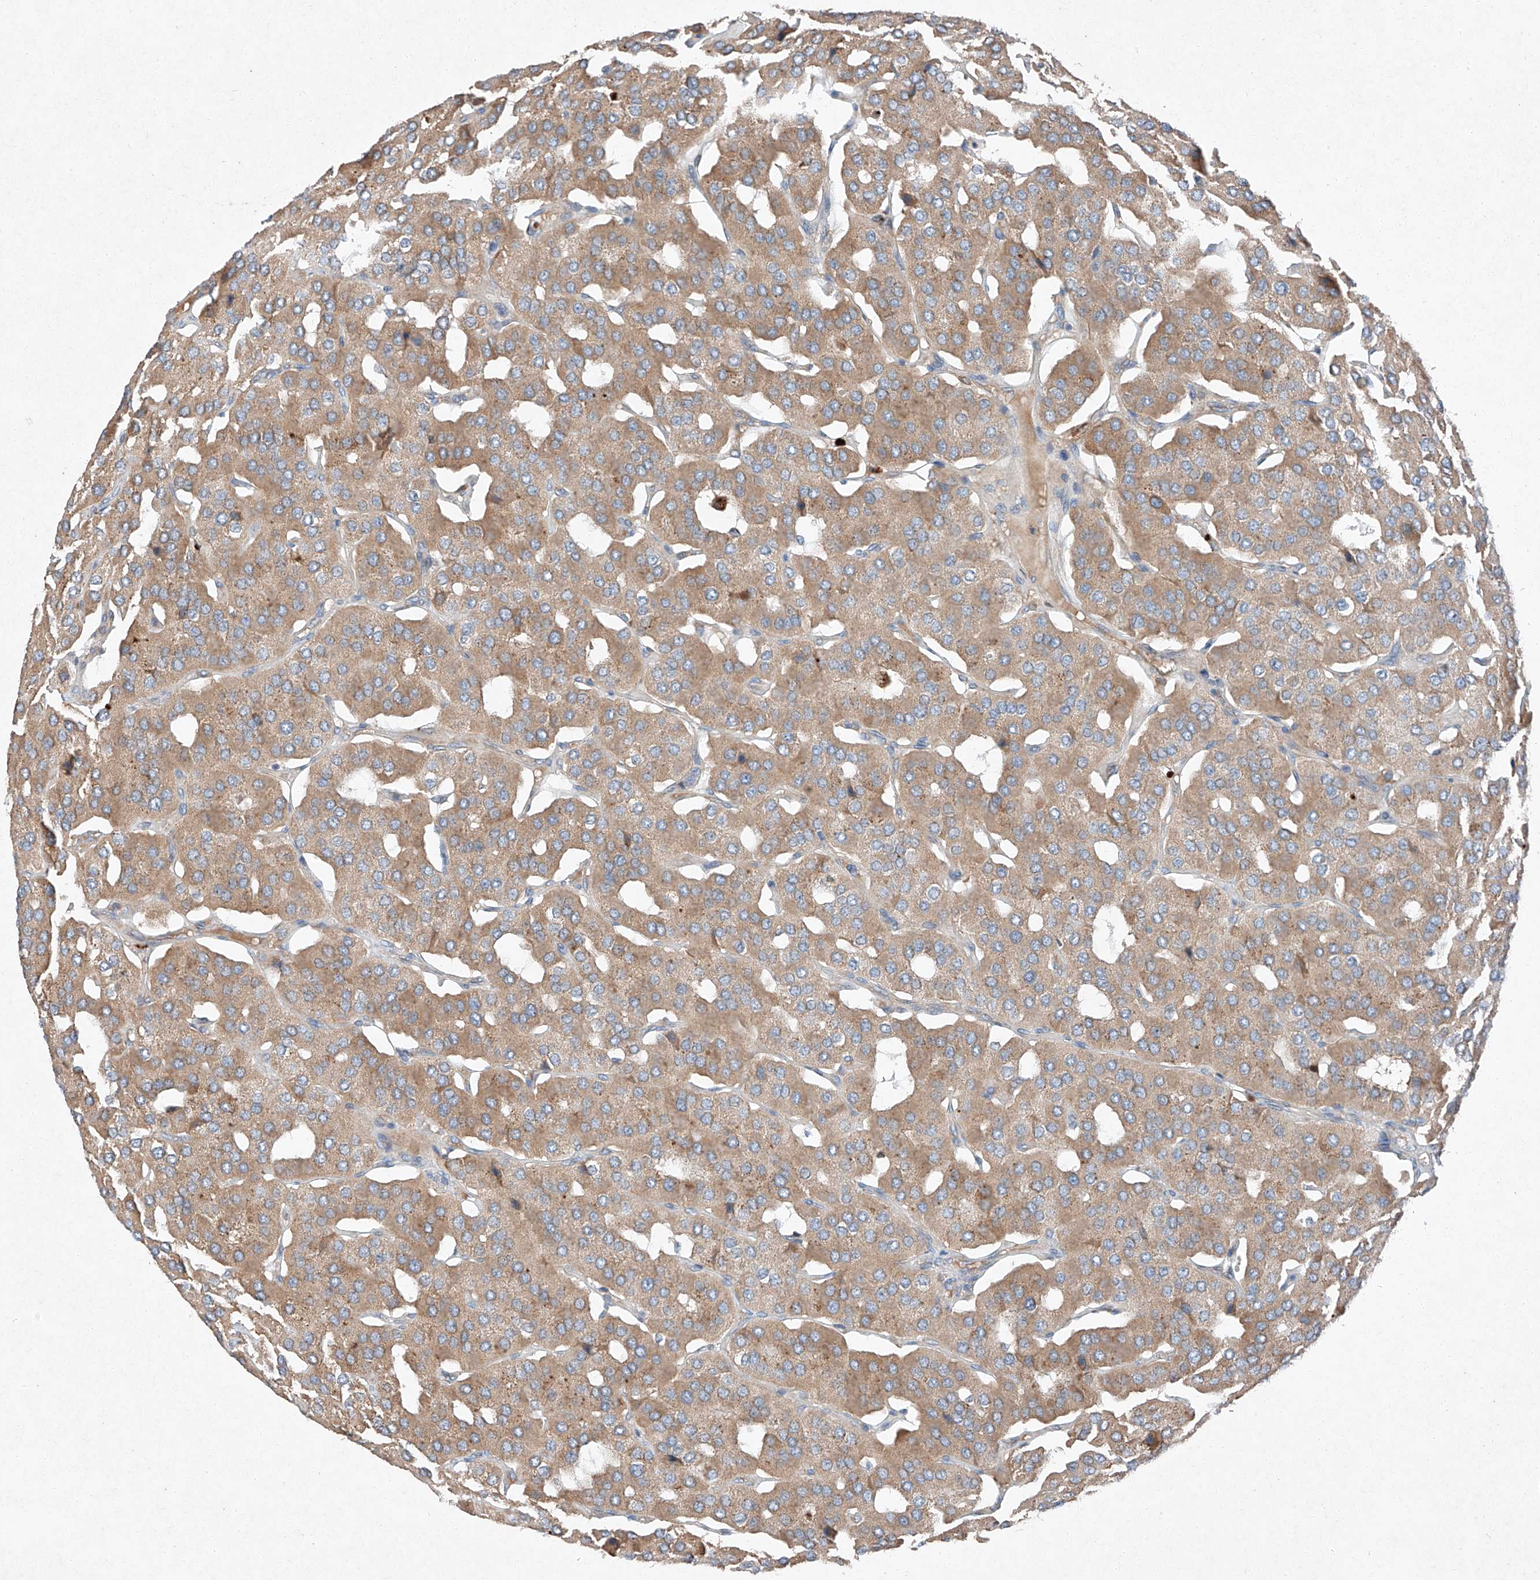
{"staining": {"intensity": "moderate", "quantity": ">75%", "location": "cytoplasmic/membranous"}, "tissue": "parathyroid gland", "cell_type": "Glandular cells", "image_type": "normal", "snomed": [{"axis": "morphology", "description": "Normal tissue, NOS"}, {"axis": "morphology", "description": "Adenoma, NOS"}, {"axis": "topography", "description": "Parathyroid gland"}], "caption": "DAB immunohistochemical staining of unremarkable human parathyroid gland reveals moderate cytoplasmic/membranous protein expression in approximately >75% of glandular cells.", "gene": "RUSC1", "patient": {"sex": "female", "age": 86}}